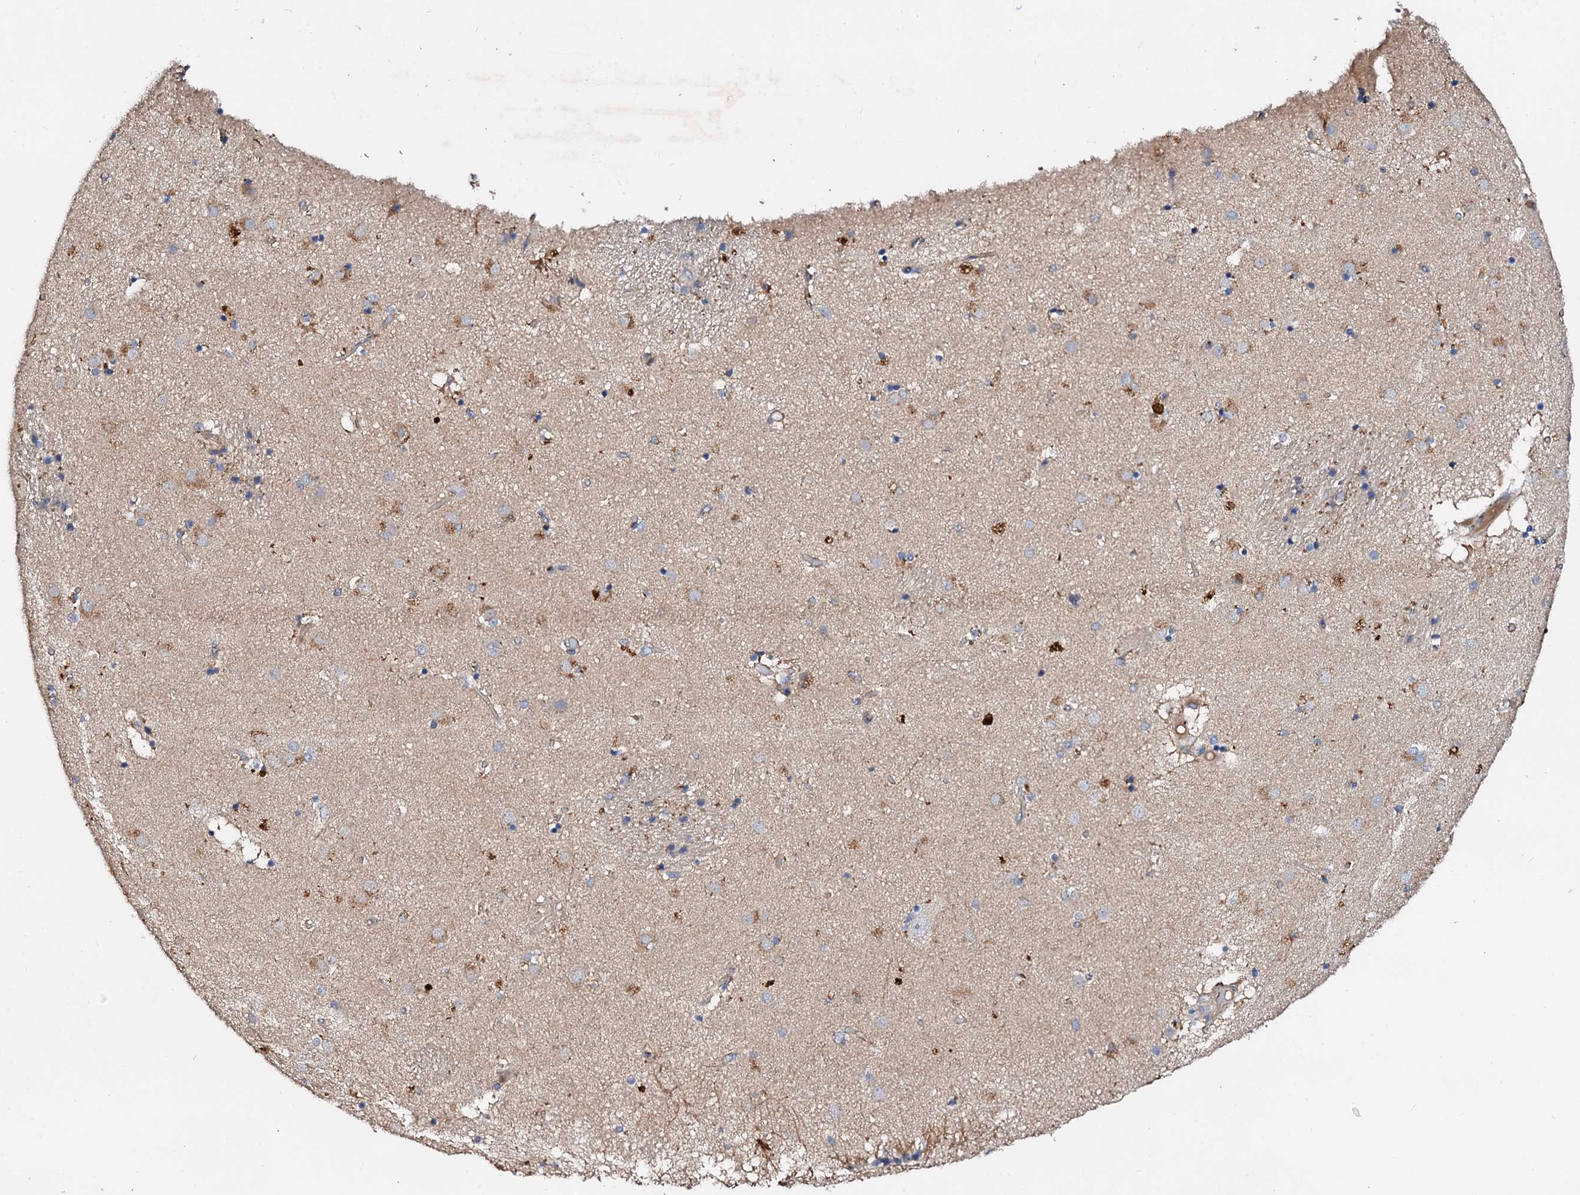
{"staining": {"intensity": "negative", "quantity": "none", "location": "none"}, "tissue": "caudate", "cell_type": "Glial cells", "image_type": "normal", "snomed": [{"axis": "morphology", "description": "Normal tissue, NOS"}, {"axis": "topography", "description": "Lateral ventricle wall"}], "caption": "An immunohistochemistry histopathology image of normal caudate is shown. There is no staining in glial cells of caudate.", "gene": "FIBIN", "patient": {"sex": "male", "age": 70}}